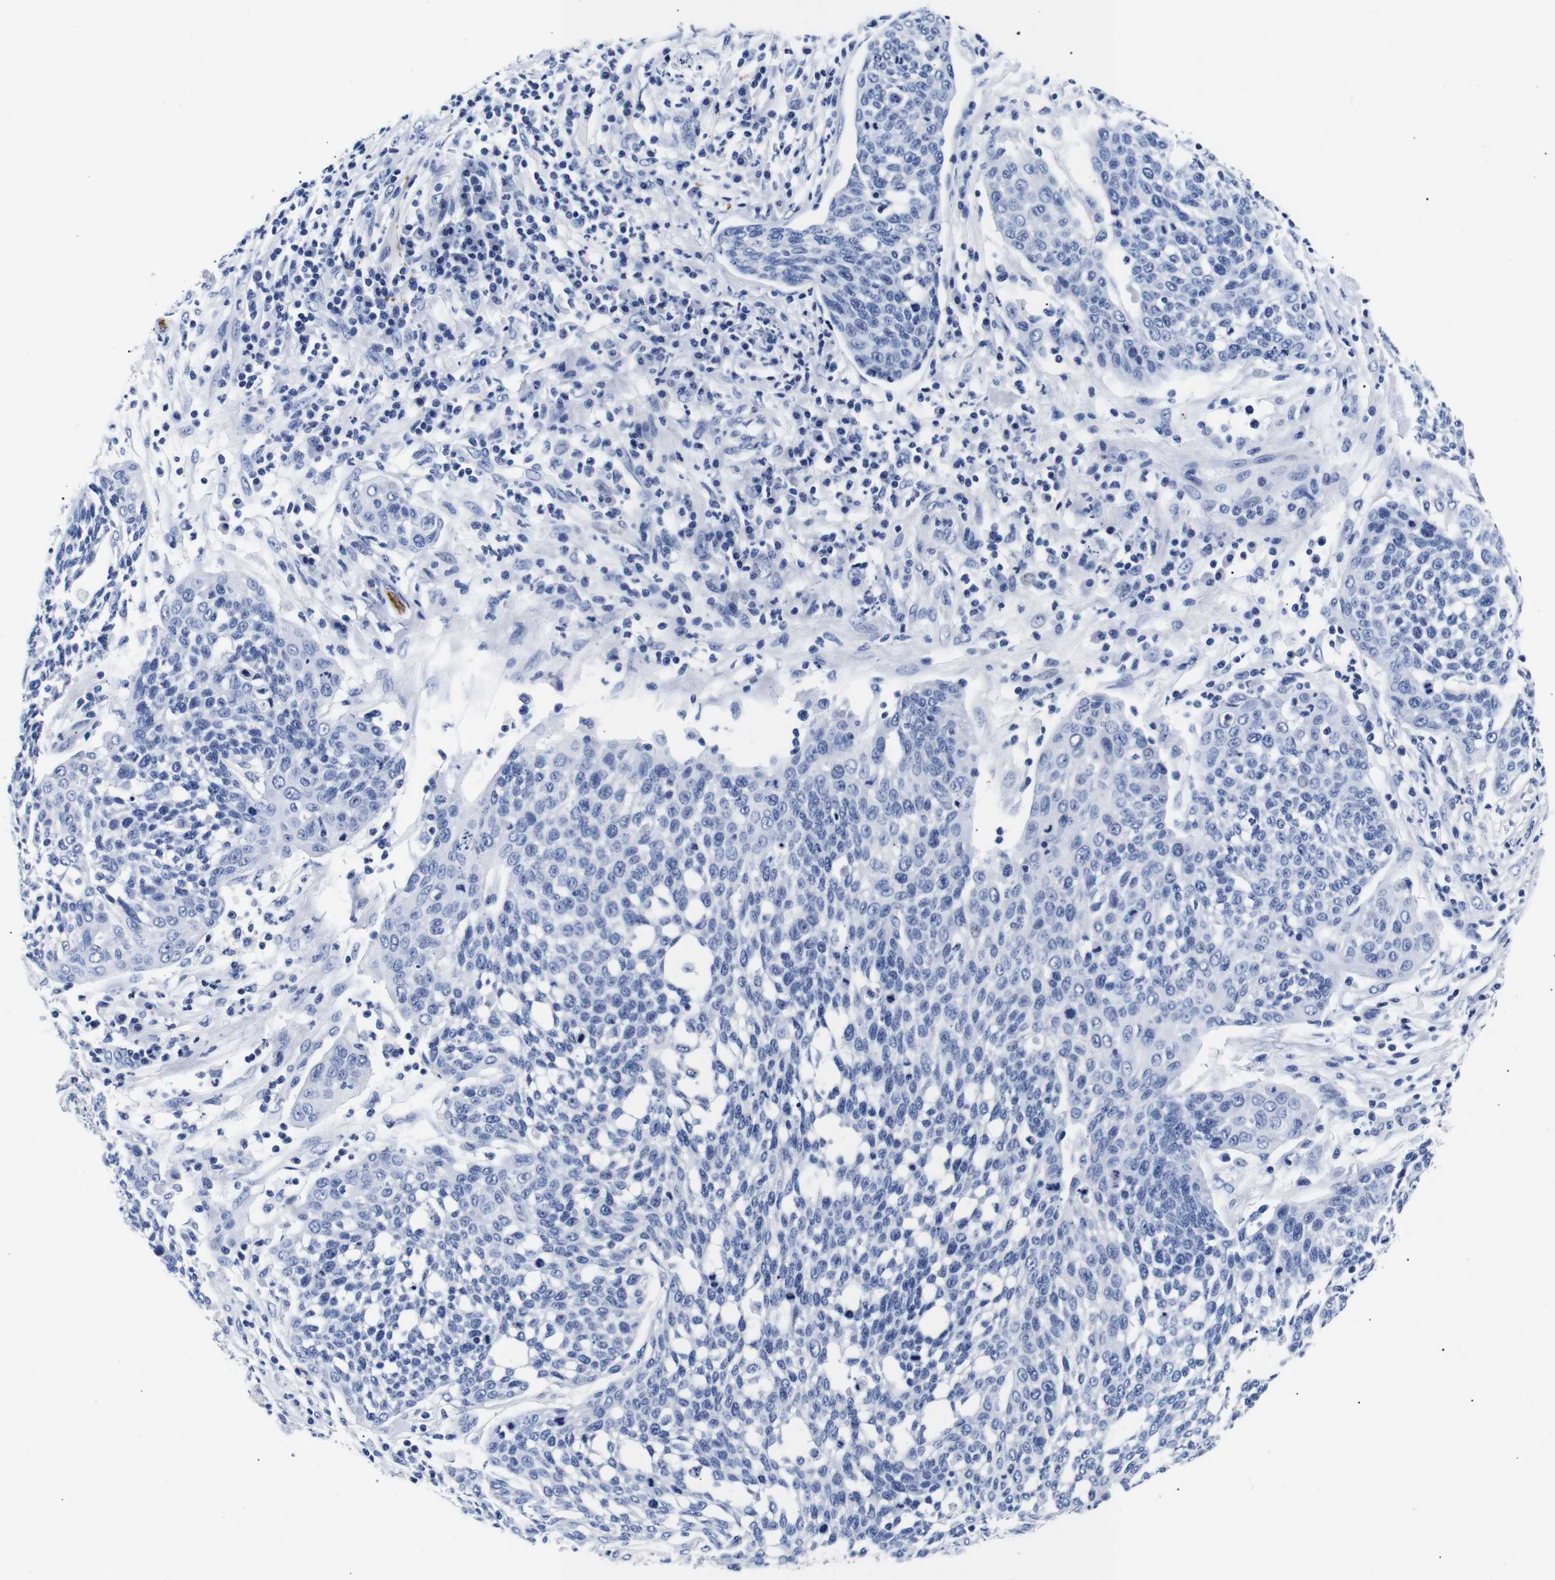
{"staining": {"intensity": "negative", "quantity": "none", "location": "none"}, "tissue": "cervical cancer", "cell_type": "Tumor cells", "image_type": "cancer", "snomed": [{"axis": "morphology", "description": "Squamous cell carcinoma, NOS"}, {"axis": "topography", "description": "Cervix"}], "caption": "This is a photomicrograph of immunohistochemistry staining of cervical squamous cell carcinoma, which shows no expression in tumor cells. Nuclei are stained in blue.", "gene": "GAP43", "patient": {"sex": "female", "age": 34}}